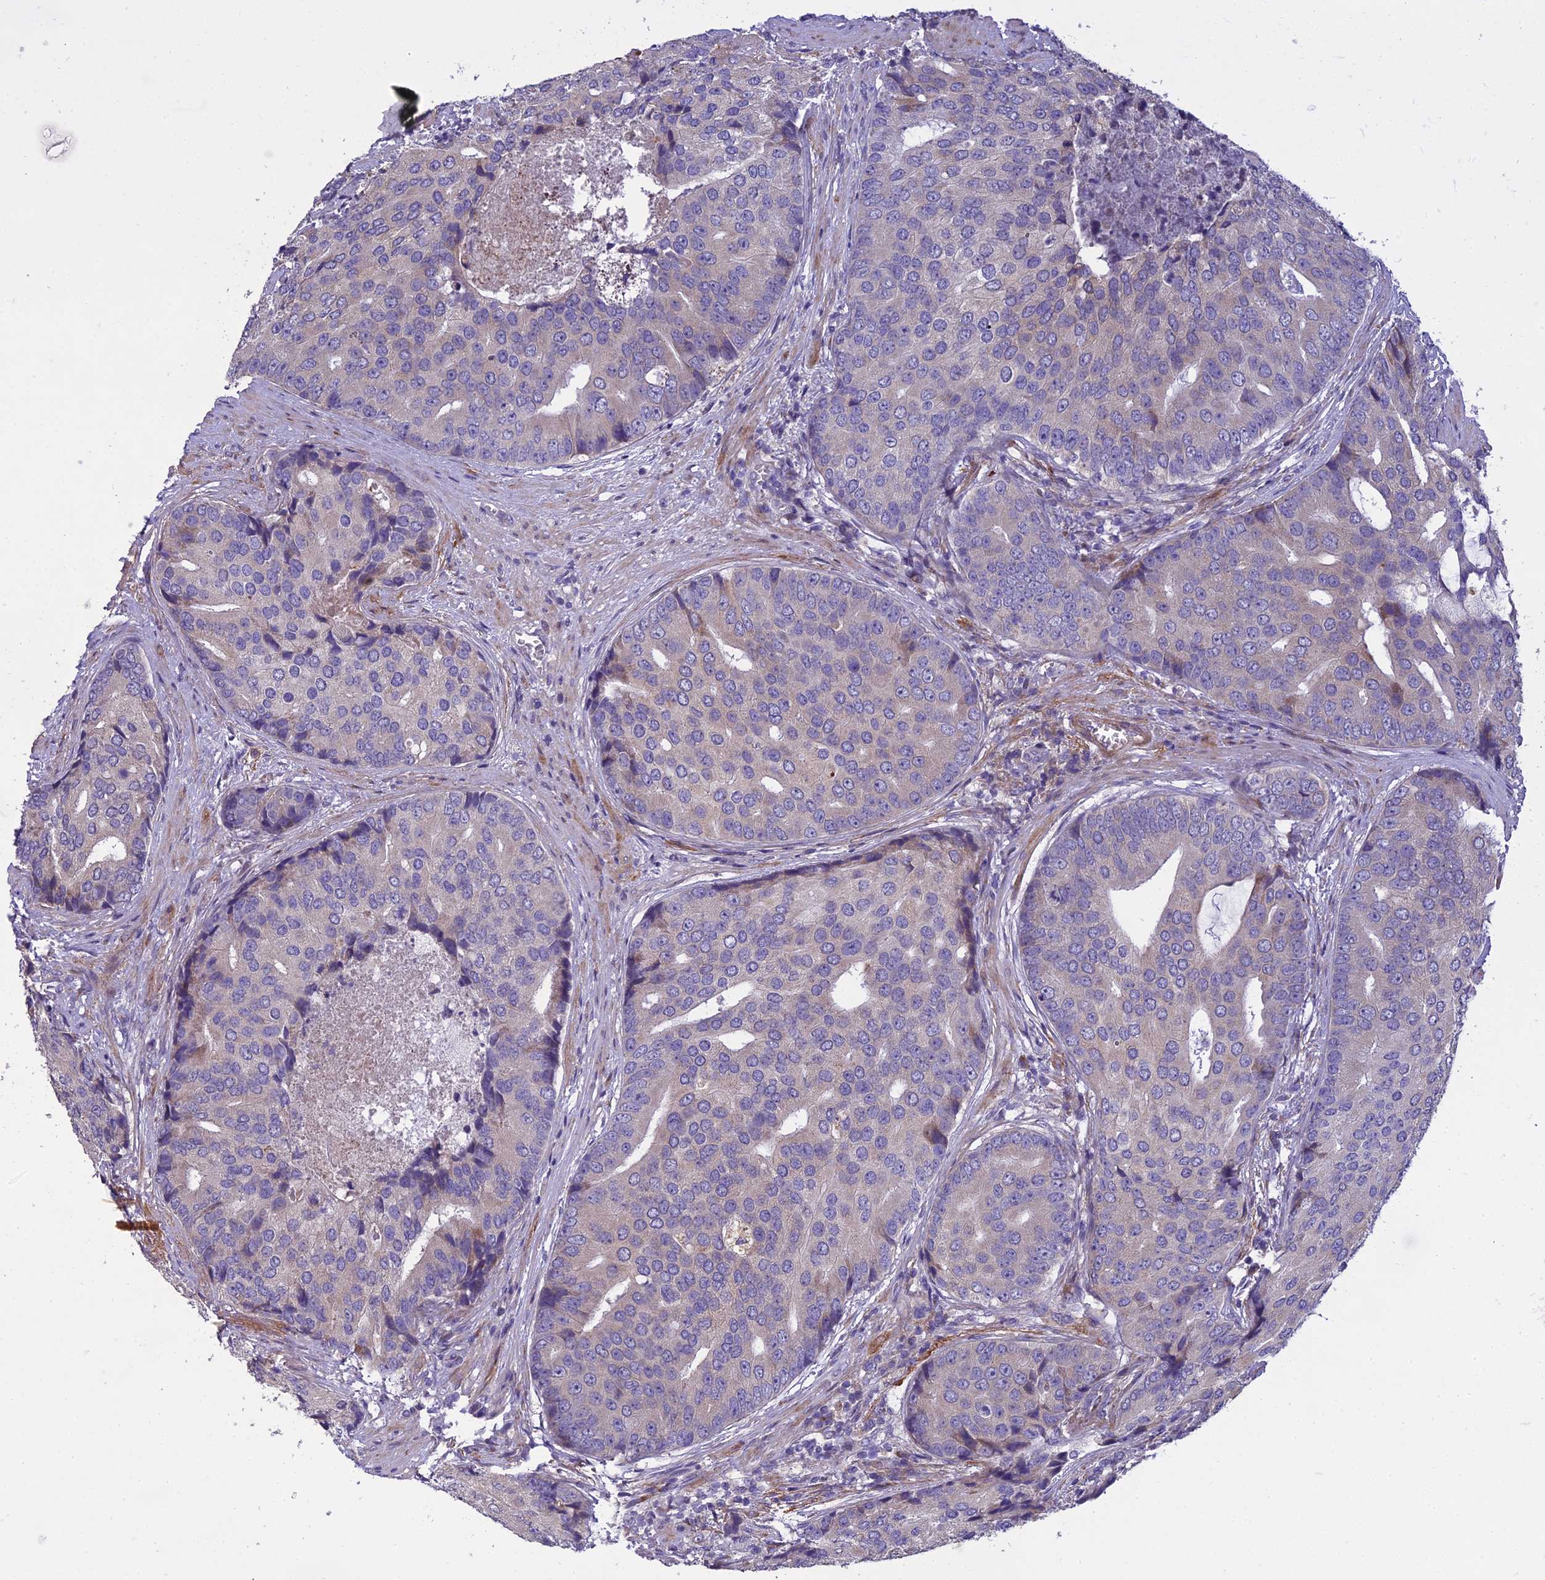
{"staining": {"intensity": "negative", "quantity": "none", "location": "none"}, "tissue": "prostate cancer", "cell_type": "Tumor cells", "image_type": "cancer", "snomed": [{"axis": "morphology", "description": "Adenocarcinoma, High grade"}, {"axis": "topography", "description": "Prostate"}], "caption": "Immunohistochemistry (IHC) of prostate cancer (adenocarcinoma (high-grade)) displays no staining in tumor cells.", "gene": "ADIPOR2", "patient": {"sex": "male", "age": 62}}